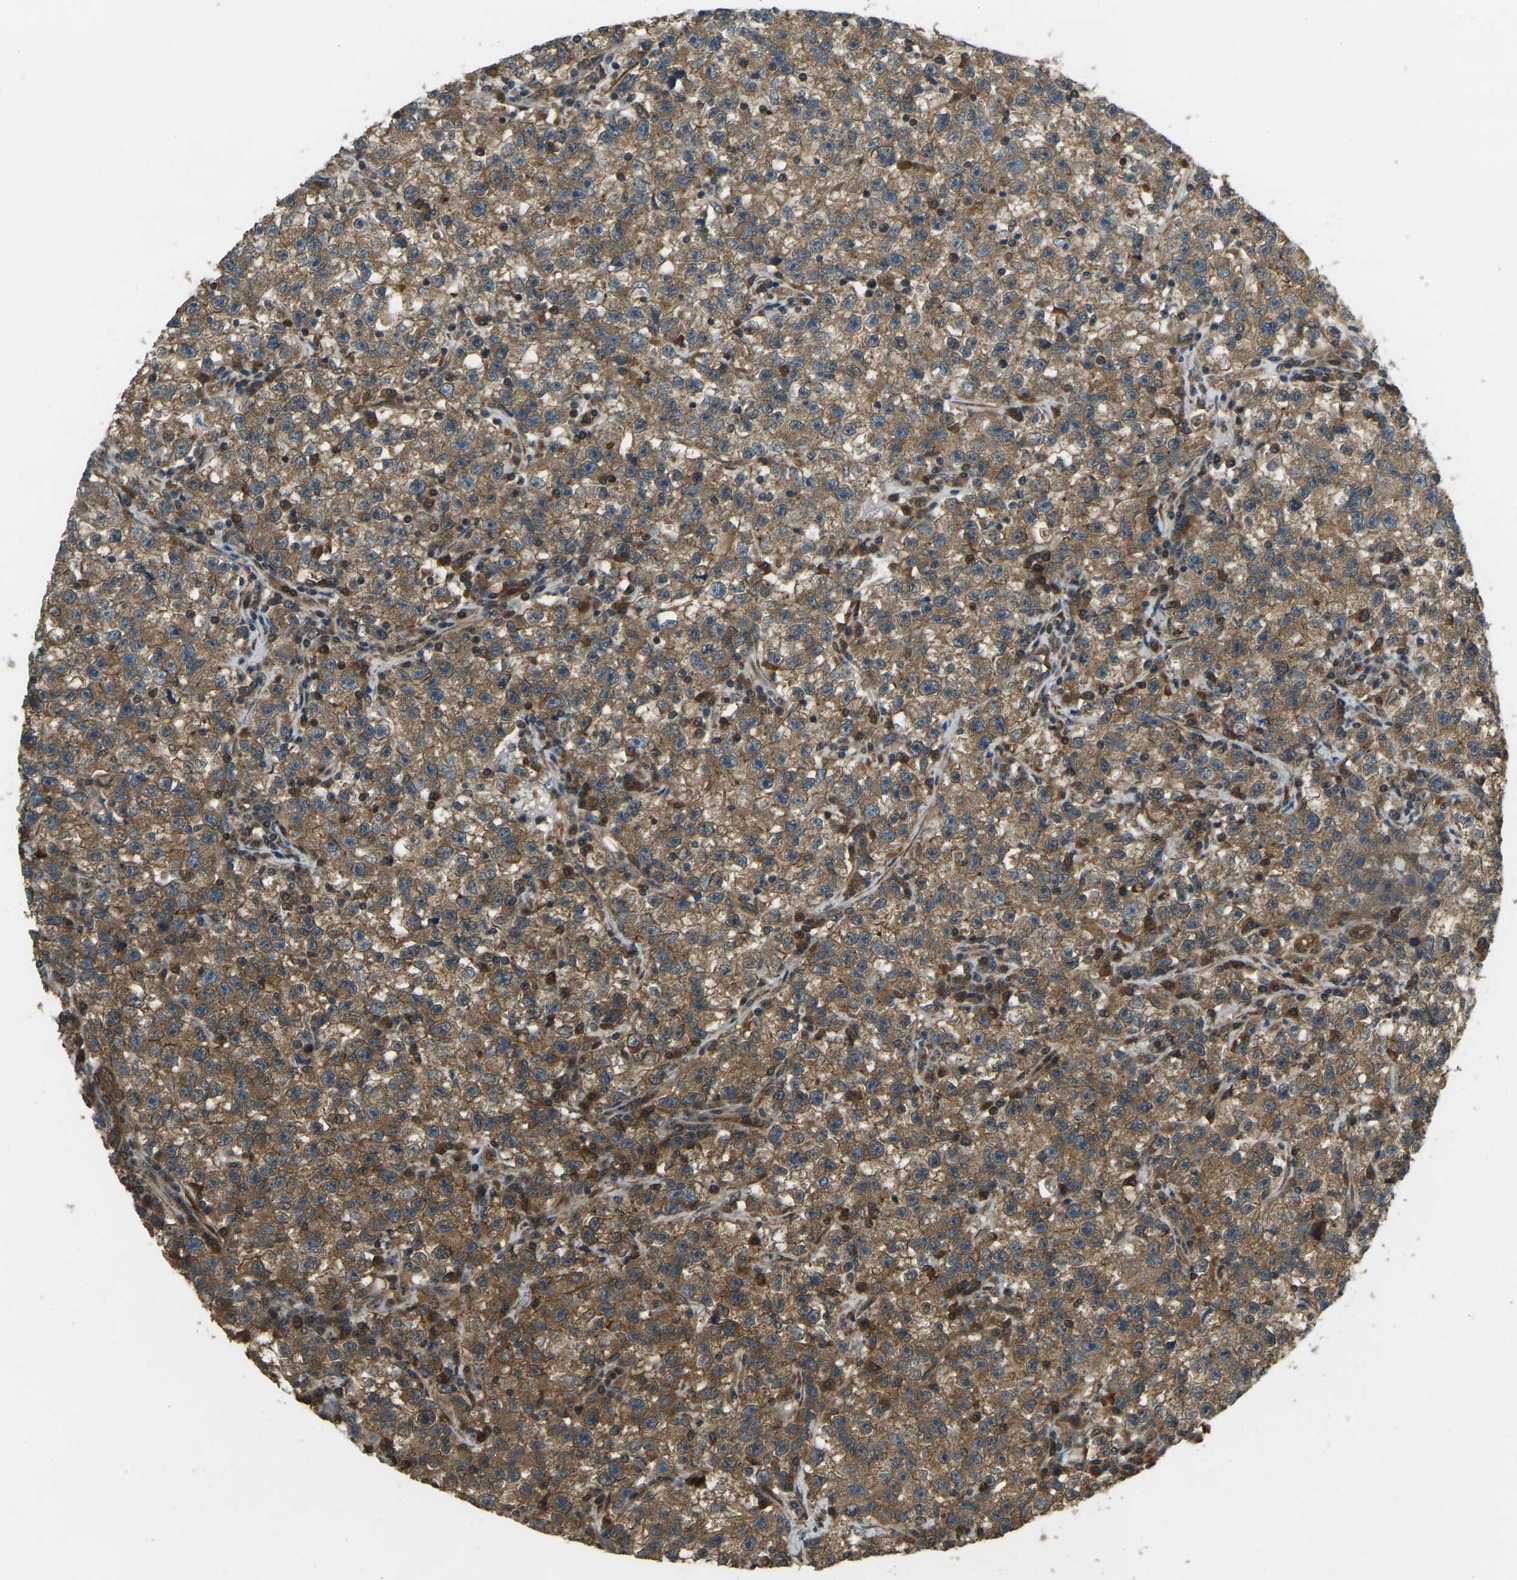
{"staining": {"intensity": "moderate", "quantity": ">75%", "location": "cytoplasmic/membranous"}, "tissue": "testis cancer", "cell_type": "Tumor cells", "image_type": "cancer", "snomed": [{"axis": "morphology", "description": "Seminoma, NOS"}, {"axis": "topography", "description": "Testis"}], "caption": "A brown stain shows moderate cytoplasmic/membranous expression of a protein in testis cancer (seminoma) tumor cells. (DAB (3,3'-diaminobenzidine) IHC, brown staining for protein, blue staining for nuclei).", "gene": "ERGIC1", "patient": {"sex": "male", "age": 22}}